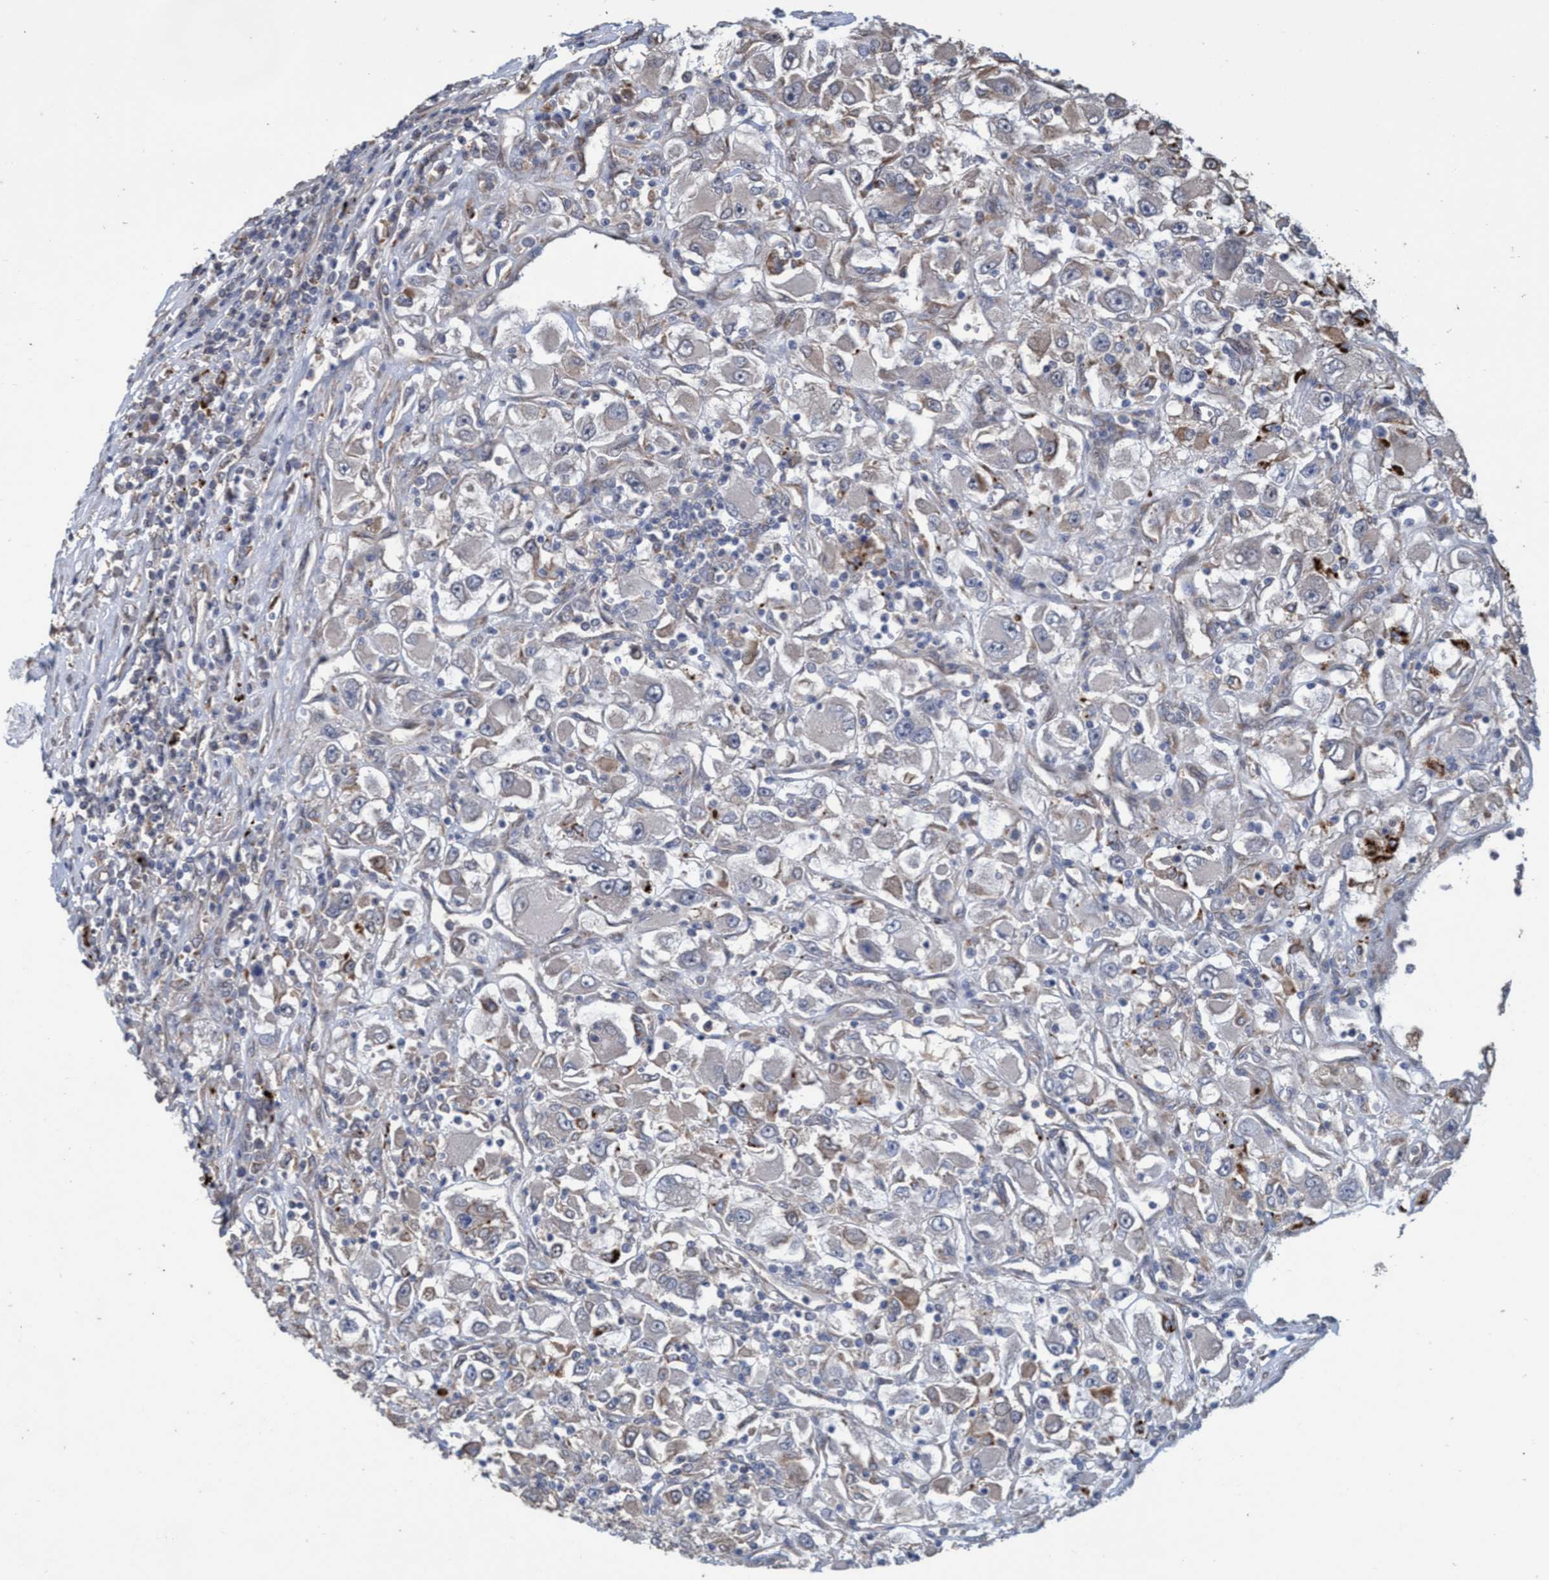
{"staining": {"intensity": "moderate", "quantity": "<25%", "location": "cytoplasmic/membranous"}, "tissue": "renal cancer", "cell_type": "Tumor cells", "image_type": "cancer", "snomed": [{"axis": "morphology", "description": "Adenocarcinoma, NOS"}, {"axis": "topography", "description": "Kidney"}], "caption": "A brown stain highlights moderate cytoplasmic/membranous expression of a protein in renal cancer tumor cells.", "gene": "BBS9", "patient": {"sex": "female", "age": 52}}